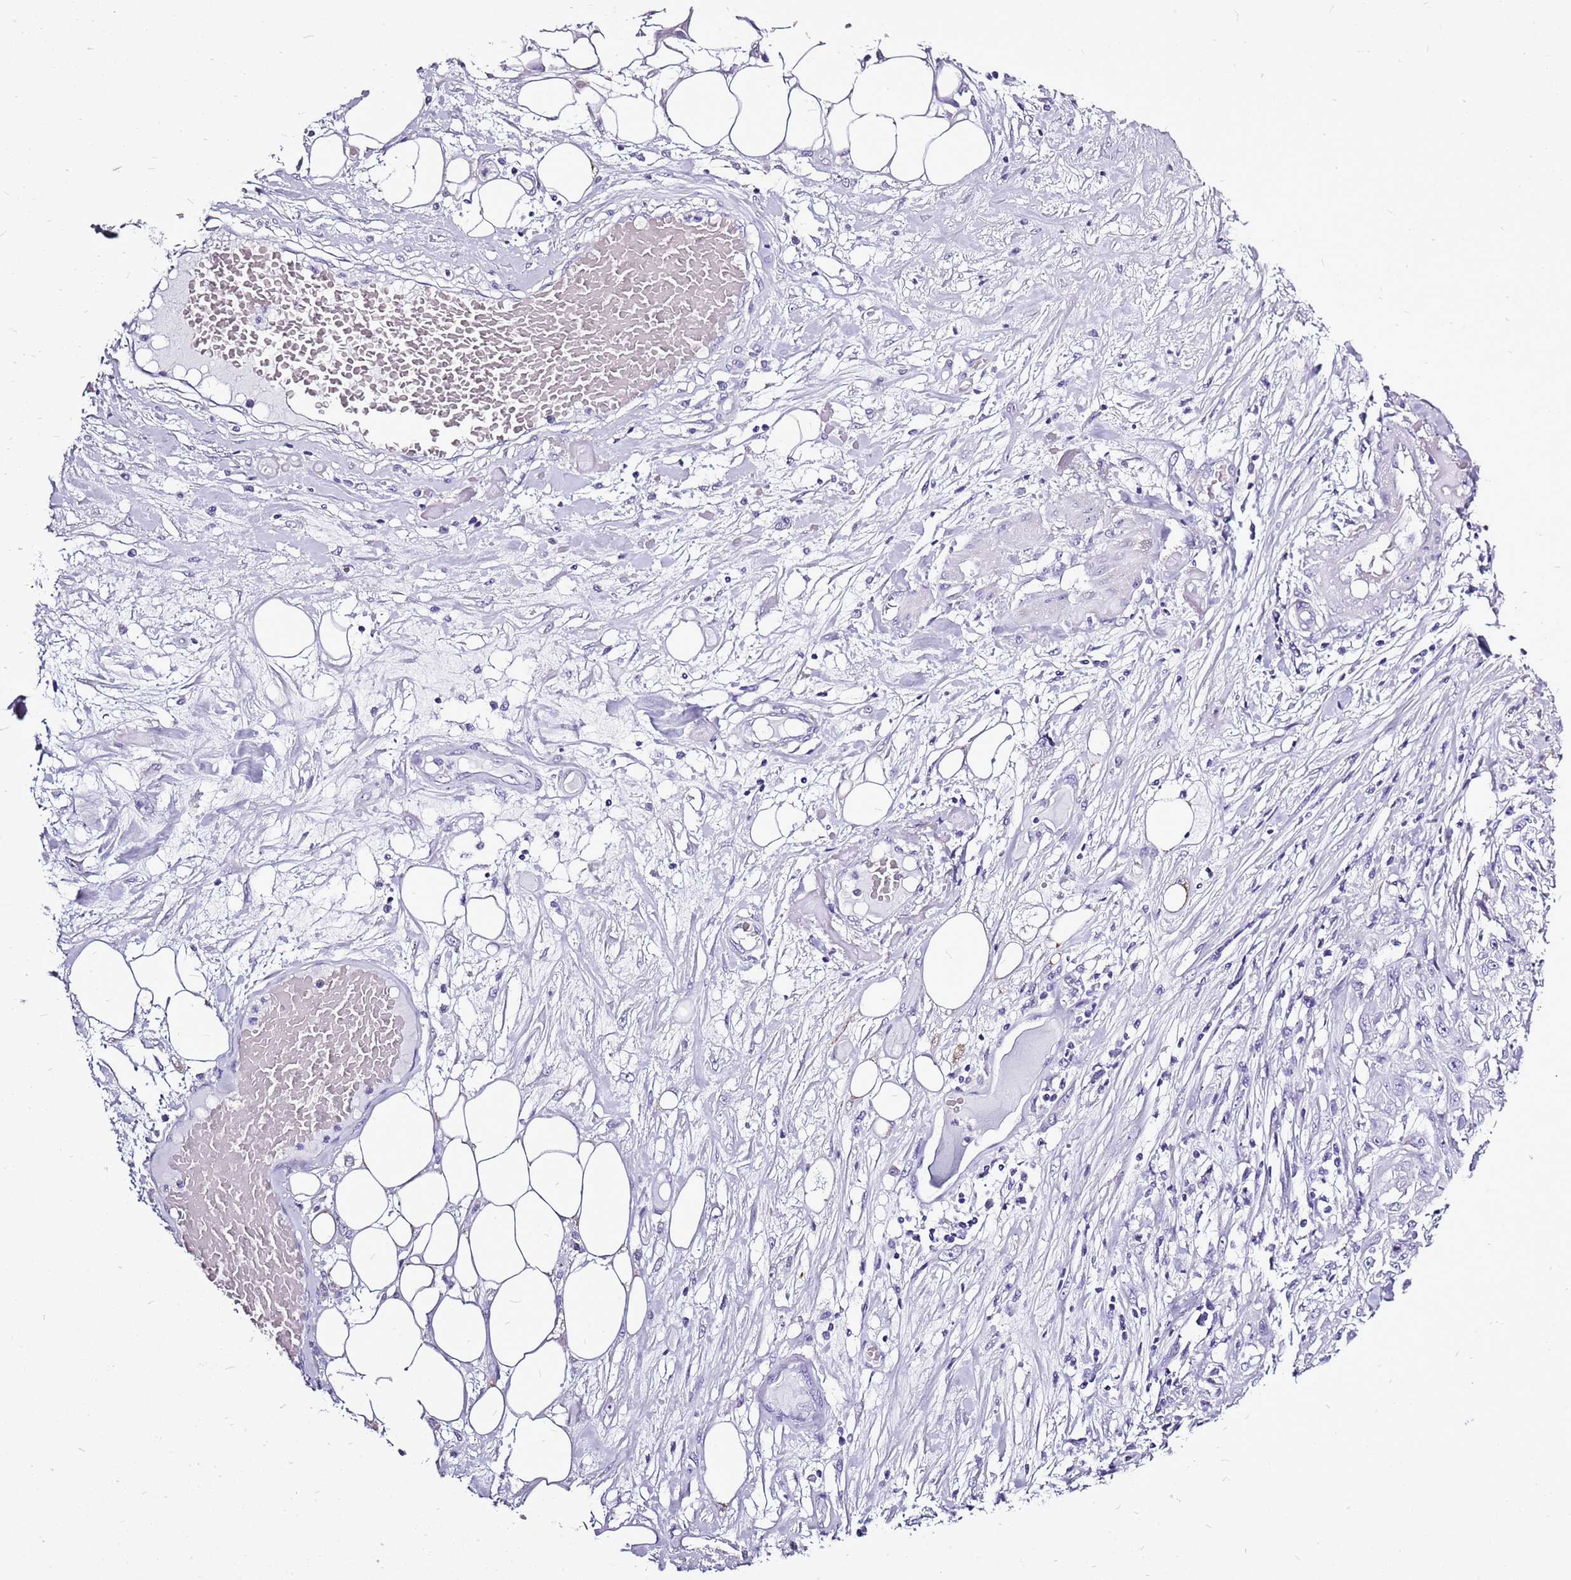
{"staining": {"intensity": "negative", "quantity": "none", "location": "none"}, "tissue": "skin cancer", "cell_type": "Tumor cells", "image_type": "cancer", "snomed": [{"axis": "morphology", "description": "Squamous cell carcinoma, NOS"}, {"axis": "morphology", "description": "Squamous cell carcinoma, metastatic, NOS"}, {"axis": "topography", "description": "Skin"}, {"axis": "topography", "description": "Lymph node"}], "caption": "A high-resolution histopathology image shows IHC staining of skin cancer, which reveals no significant expression in tumor cells.", "gene": "ACSS3", "patient": {"sex": "male", "age": 75}}